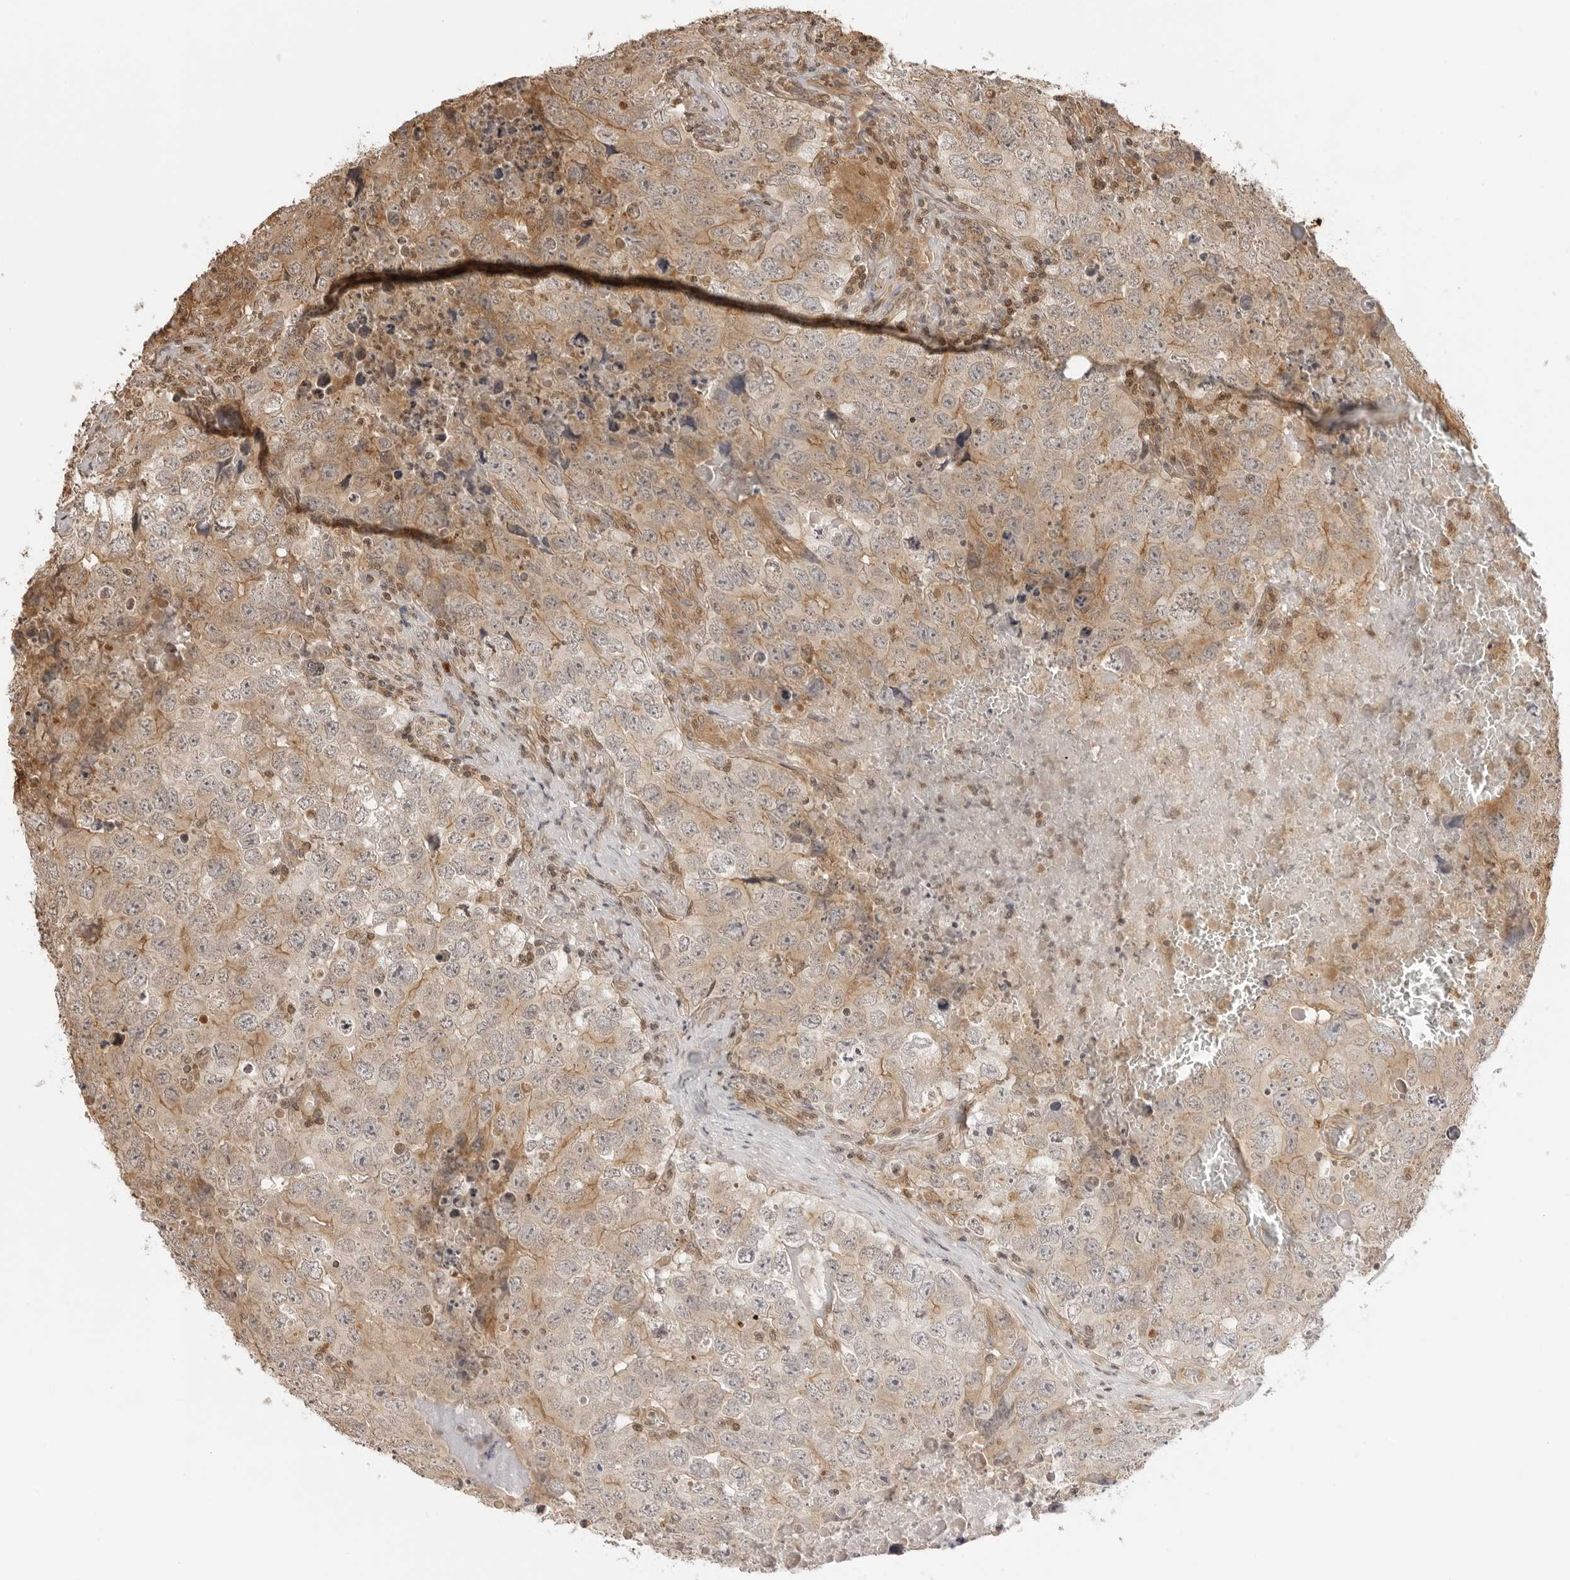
{"staining": {"intensity": "weak", "quantity": "<25%", "location": "cytoplasmic/membranous"}, "tissue": "testis cancer", "cell_type": "Tumor cells", "image_type": "cancer", "snomed": [{"axis": "morphology", "description": "Seminoma, NOS"}, {"axis": "morphology", "description": "Carcinoma, Embryonal, NOS"}, {"axis": "topography", "description": "Testis"}], "caption": "The photomicrograph reveals no significant staining in tumor cells of testis cancer.", "gene": "IKBKE", "patient": {"sex": "male", "age": 43}}